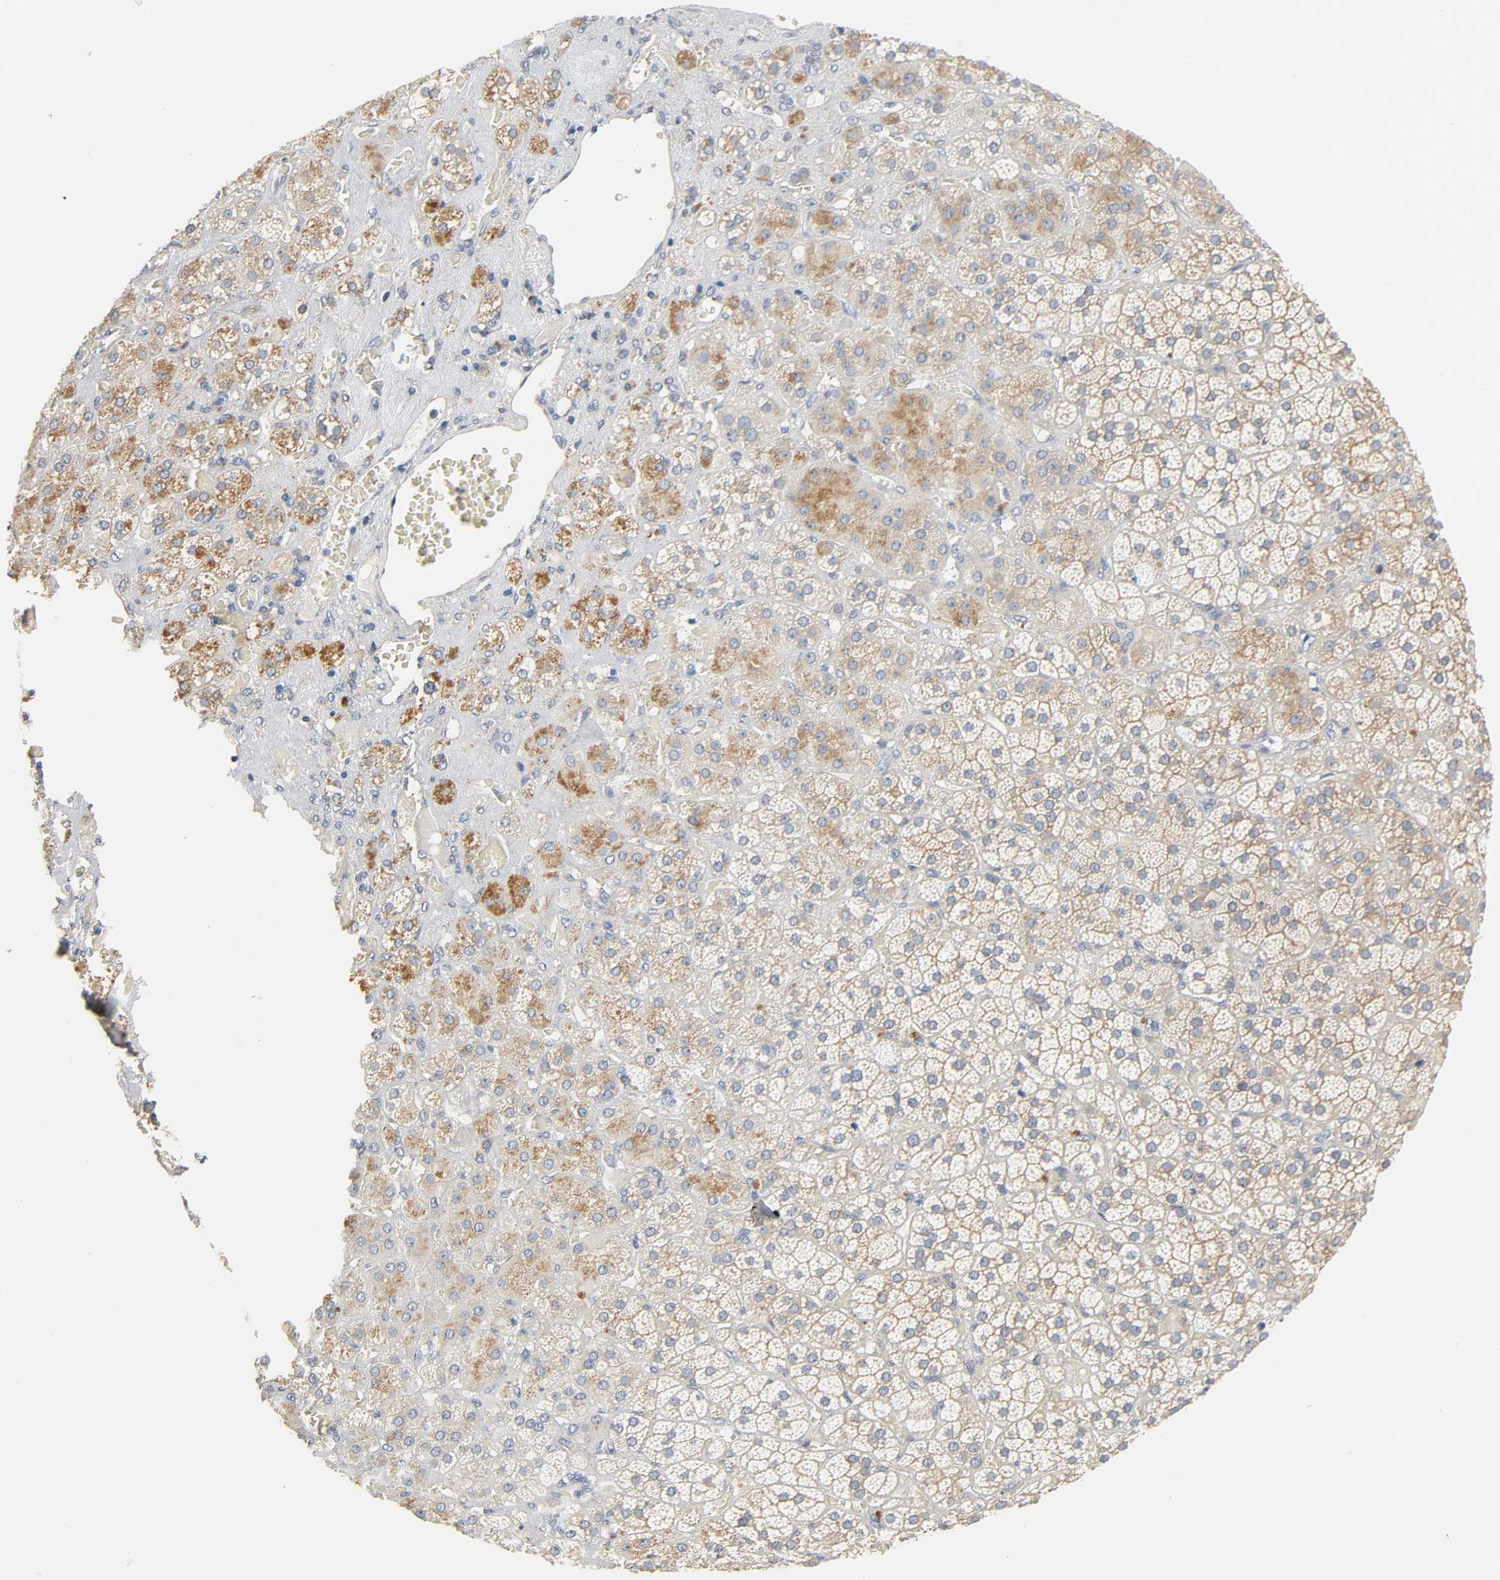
{"staining": {"intensity": "strong", "quantity": ">75%", "location": "cytoplasmic/membranous"}, "tissue": "adrenal gland", "cell_type": "Glandular cells", "image_type": "normal", "snomed": [{"axis": "morphology", "description": "Normal tissue, NOS"}, {"axis": "topography", "description": "Adrenal gland"}], "caption": "Adrenal gland stained with a protein marker displays strong staining in glandular cells.", "gene": "ARPC1A", "patient": {"sex": "female", "age": 71}}